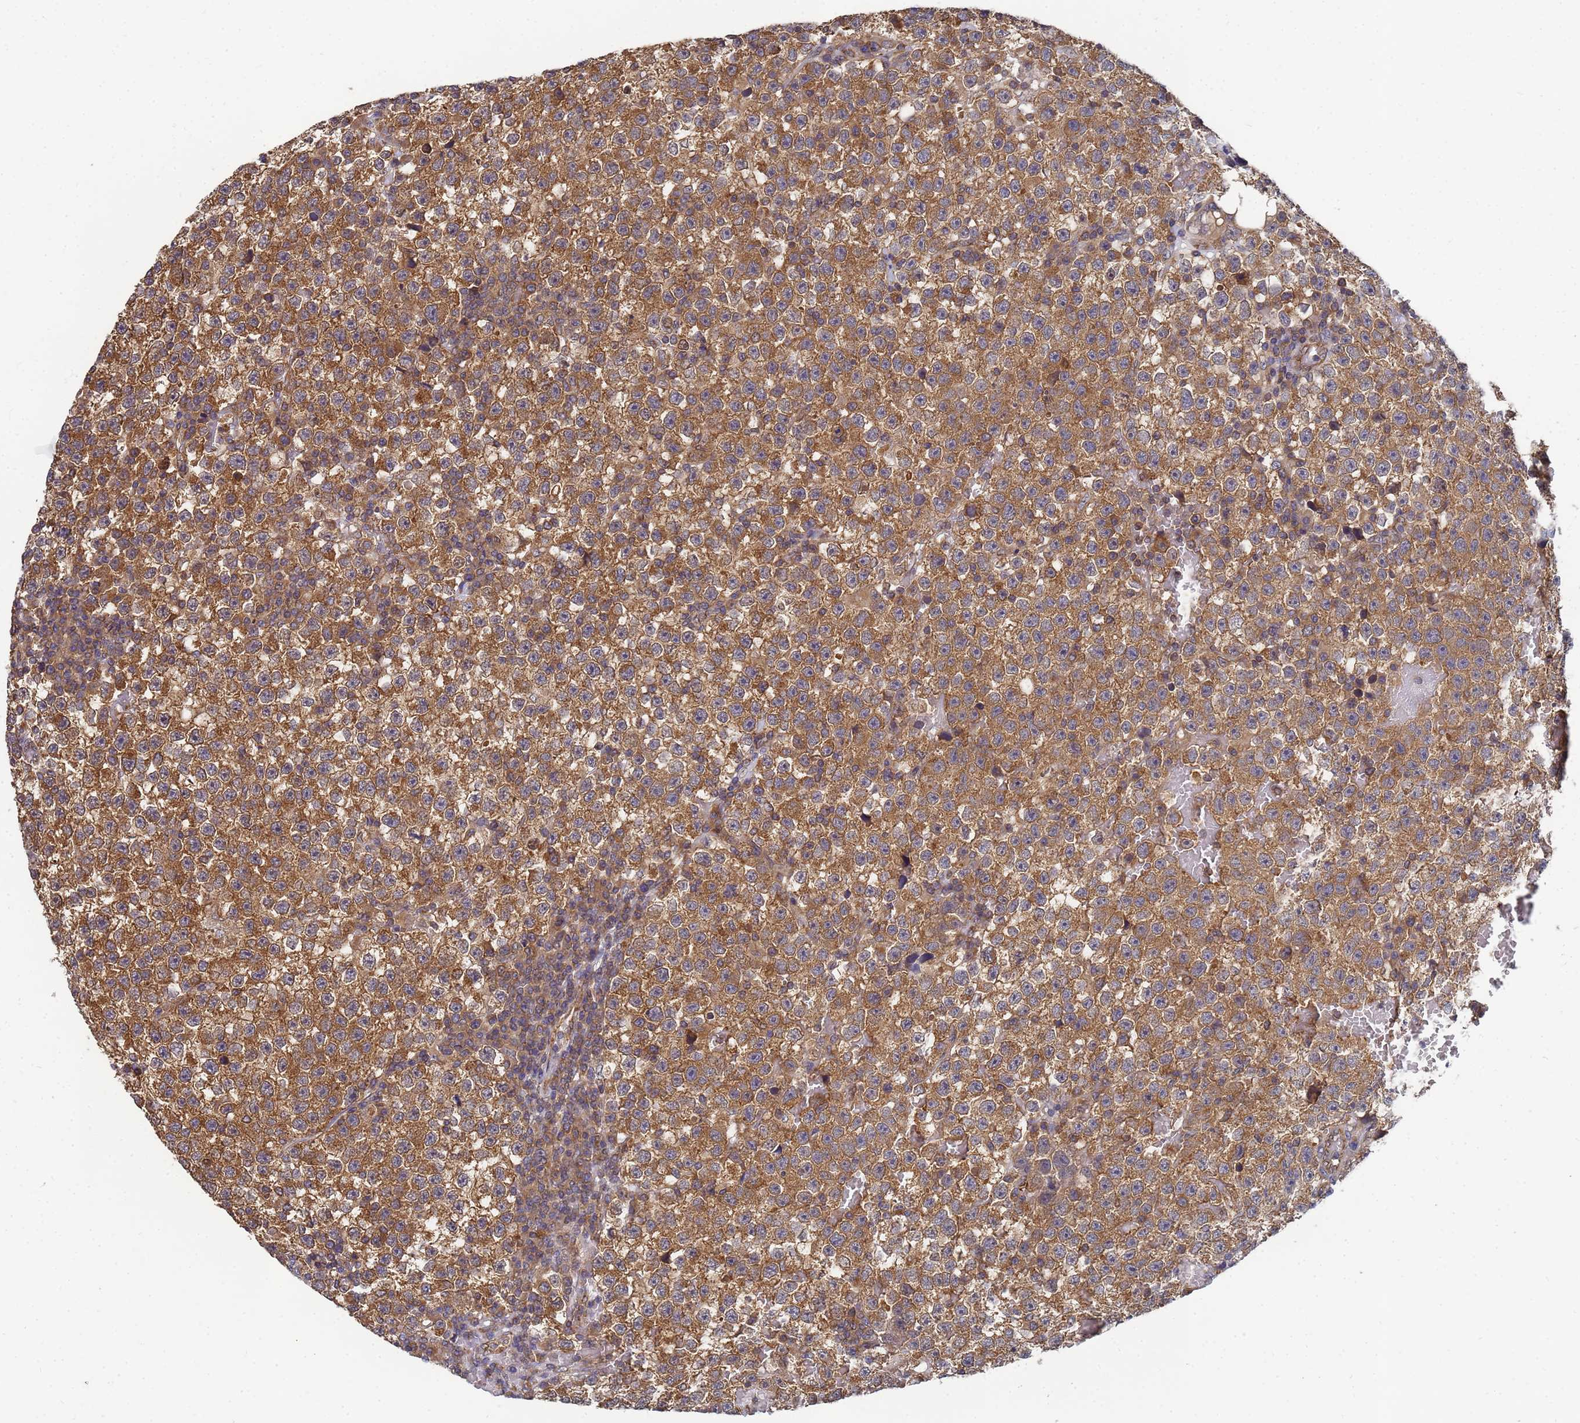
{"staining": {"intensity": "moderate", "quantity": ">75%", "location": "cytoplasmic/membranous"}, "tissue": "testis cancer", "cell_type": "Tumor cells", "image_type": "cancer", "snomed": [{"axis": "morphology", "description": "Seminoma, NOS"}, {"axis": "topography", "description": "Testis"}], "caption": "This is an image of IHC staining of seminoma (testis), which shows moderate expression in the cytoplasmic/membranous of tumor cells.", "gene": "ALS2CL", "patient": {"sex": "male", "age": 22}}